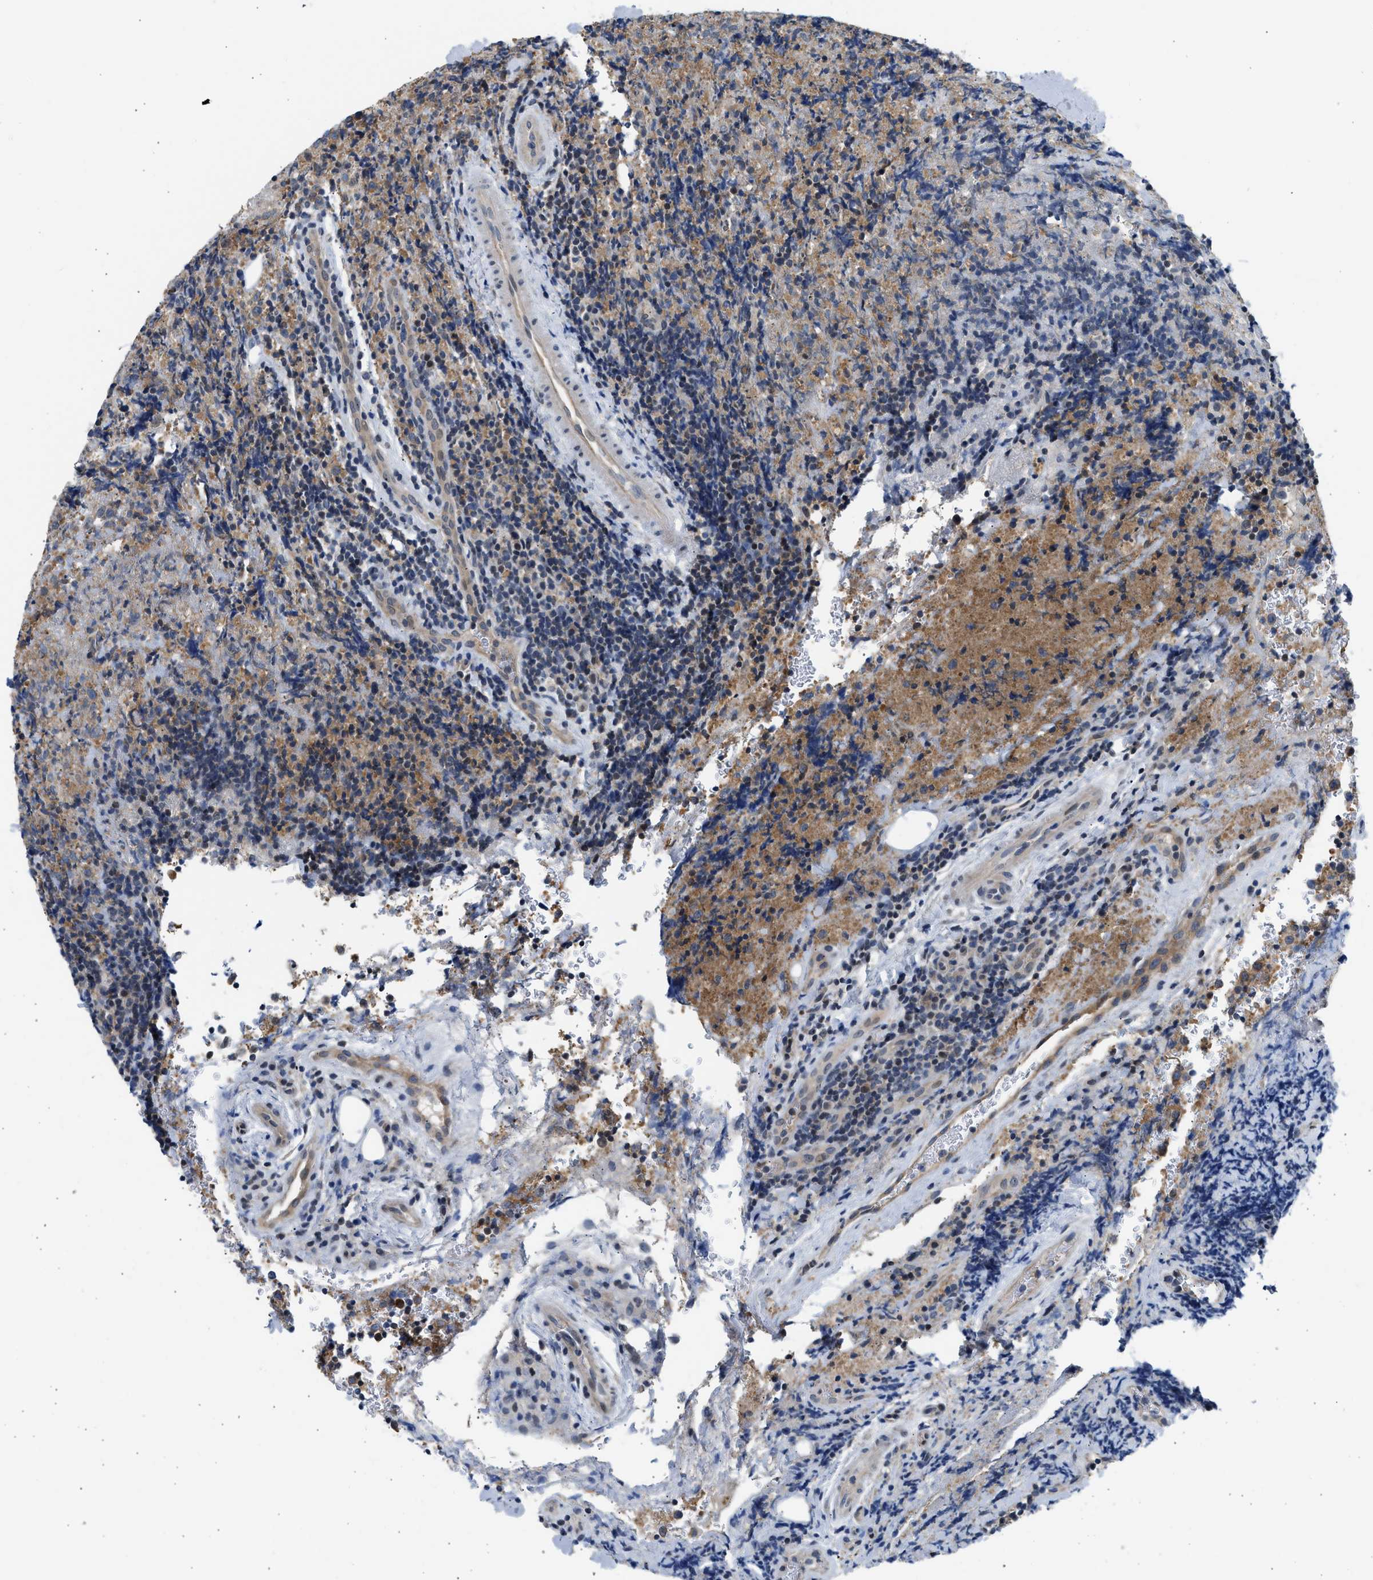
{"staining": {"intensity": "moderate", "quantity": "25%-75%", "location": "cytoplasmic/membranous"}, "tissue": "lymphoma", "cell_type": "Tumor cells", "image_type": "cancer", "snomed": [{"axis": "morphology", "description": "Malignant lymphoma, non-Hodgkin's type, High grade"}, {"axis": "topography", "description": "Tonsil"}], "caption": "Immunohistochemical staining of high-grade malignant lymphoma, non-Hodgkin's type reveals moderate cytoplasmic/membranous protein positivity in about 25%-75% of tumor cells.", "gene": "OLIG3", "patient": {"sex": "female", "age": 36}}